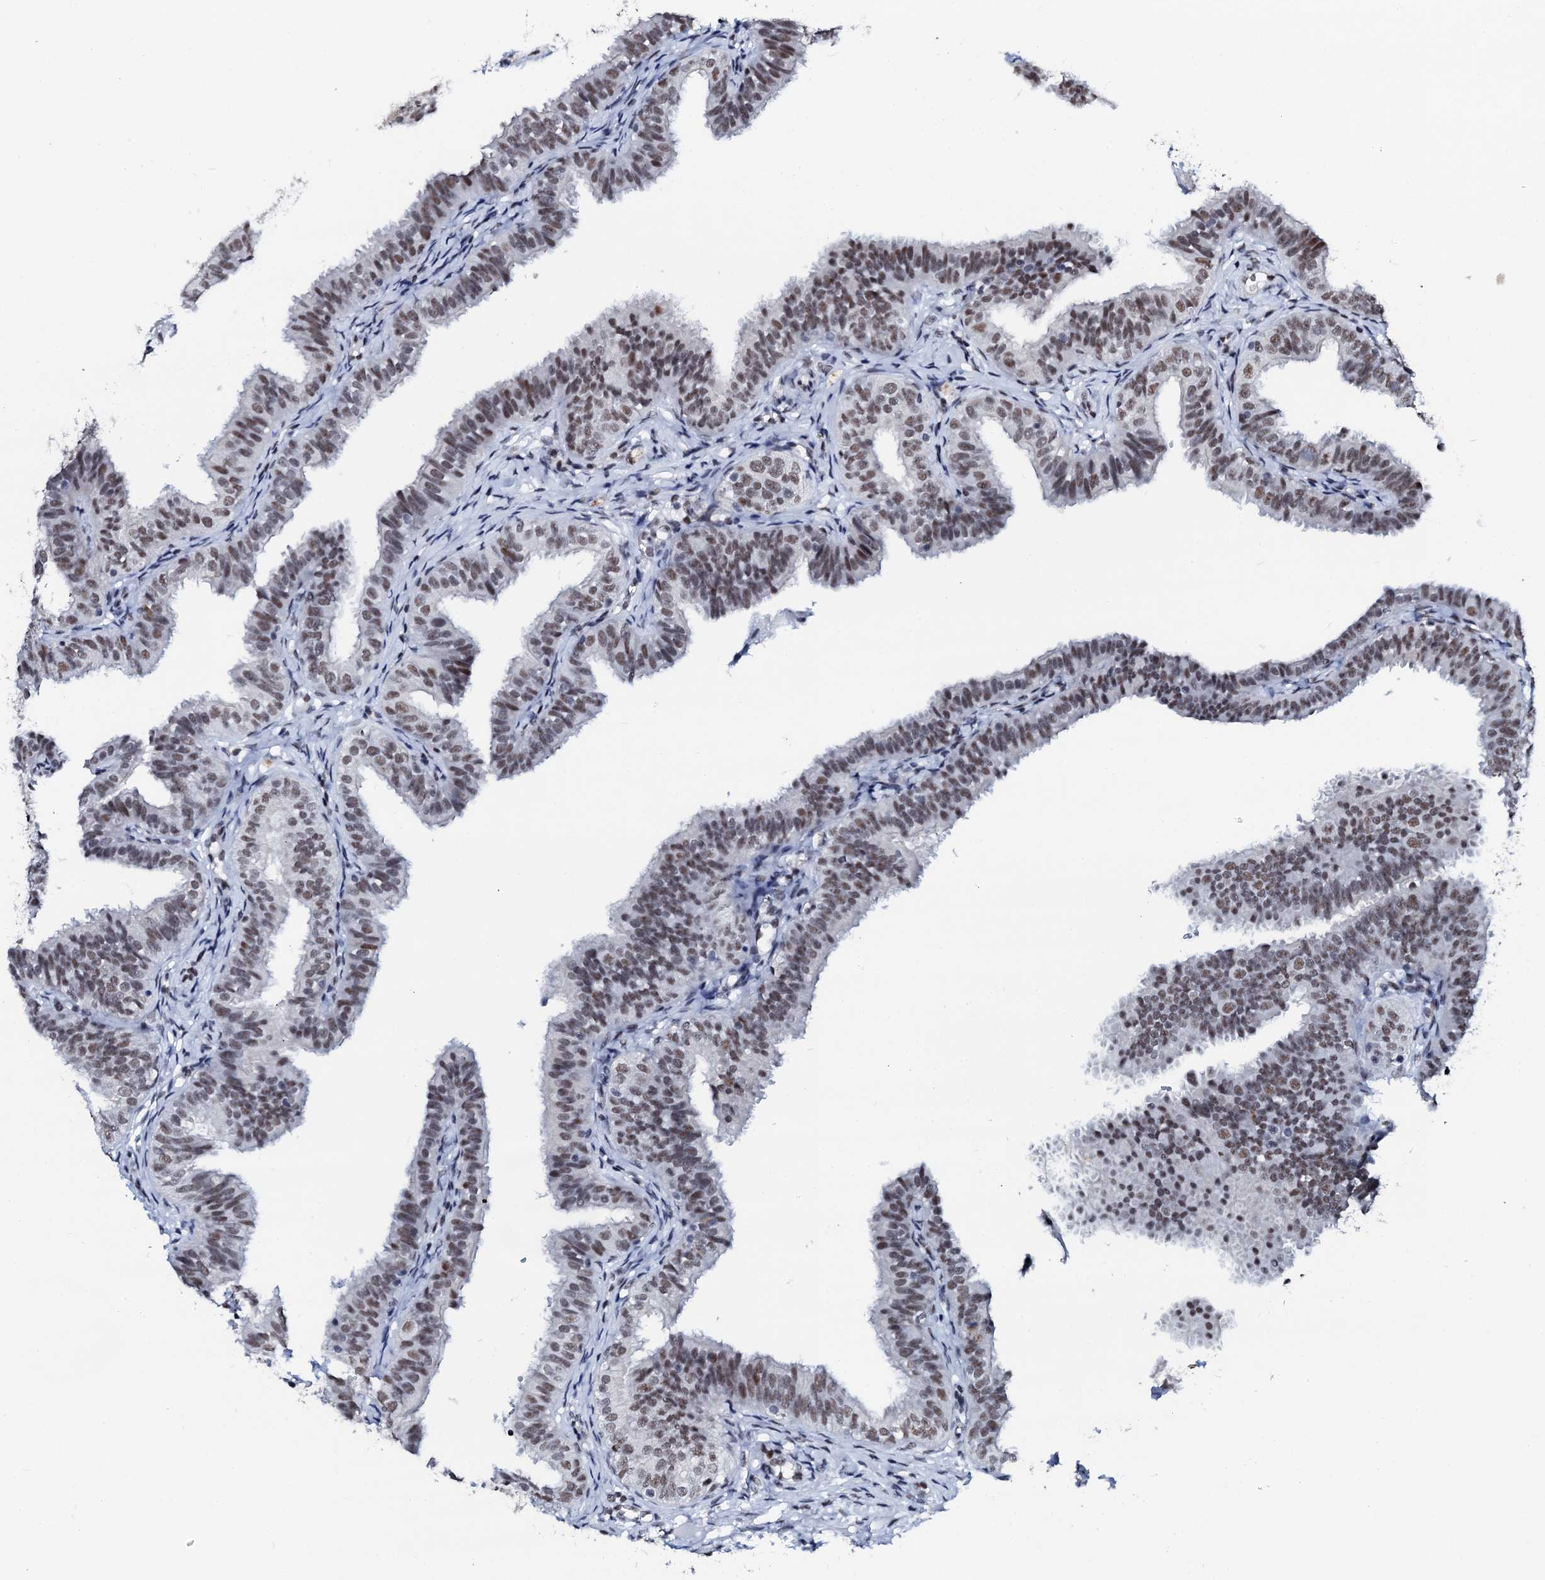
{"staining": {"intensity": "moderate", "quantity": ">75%", "location": "nuclear"}, "tissue": "fallopian tube", "cell_type": "Glandular cells", "image_type": "normal", "snomed": [{"axis": "morphology", "description": "Normal tissue, NOS"}, {"axis": "topography", "description": "Fallopian tube"}], "caption": "Moderate nuclear protein expression is identified in approximately >75% of glandular cells in fallopian tube.", "gene": "NKAPD1", "patient": {"sex": "female", "age": 35}}